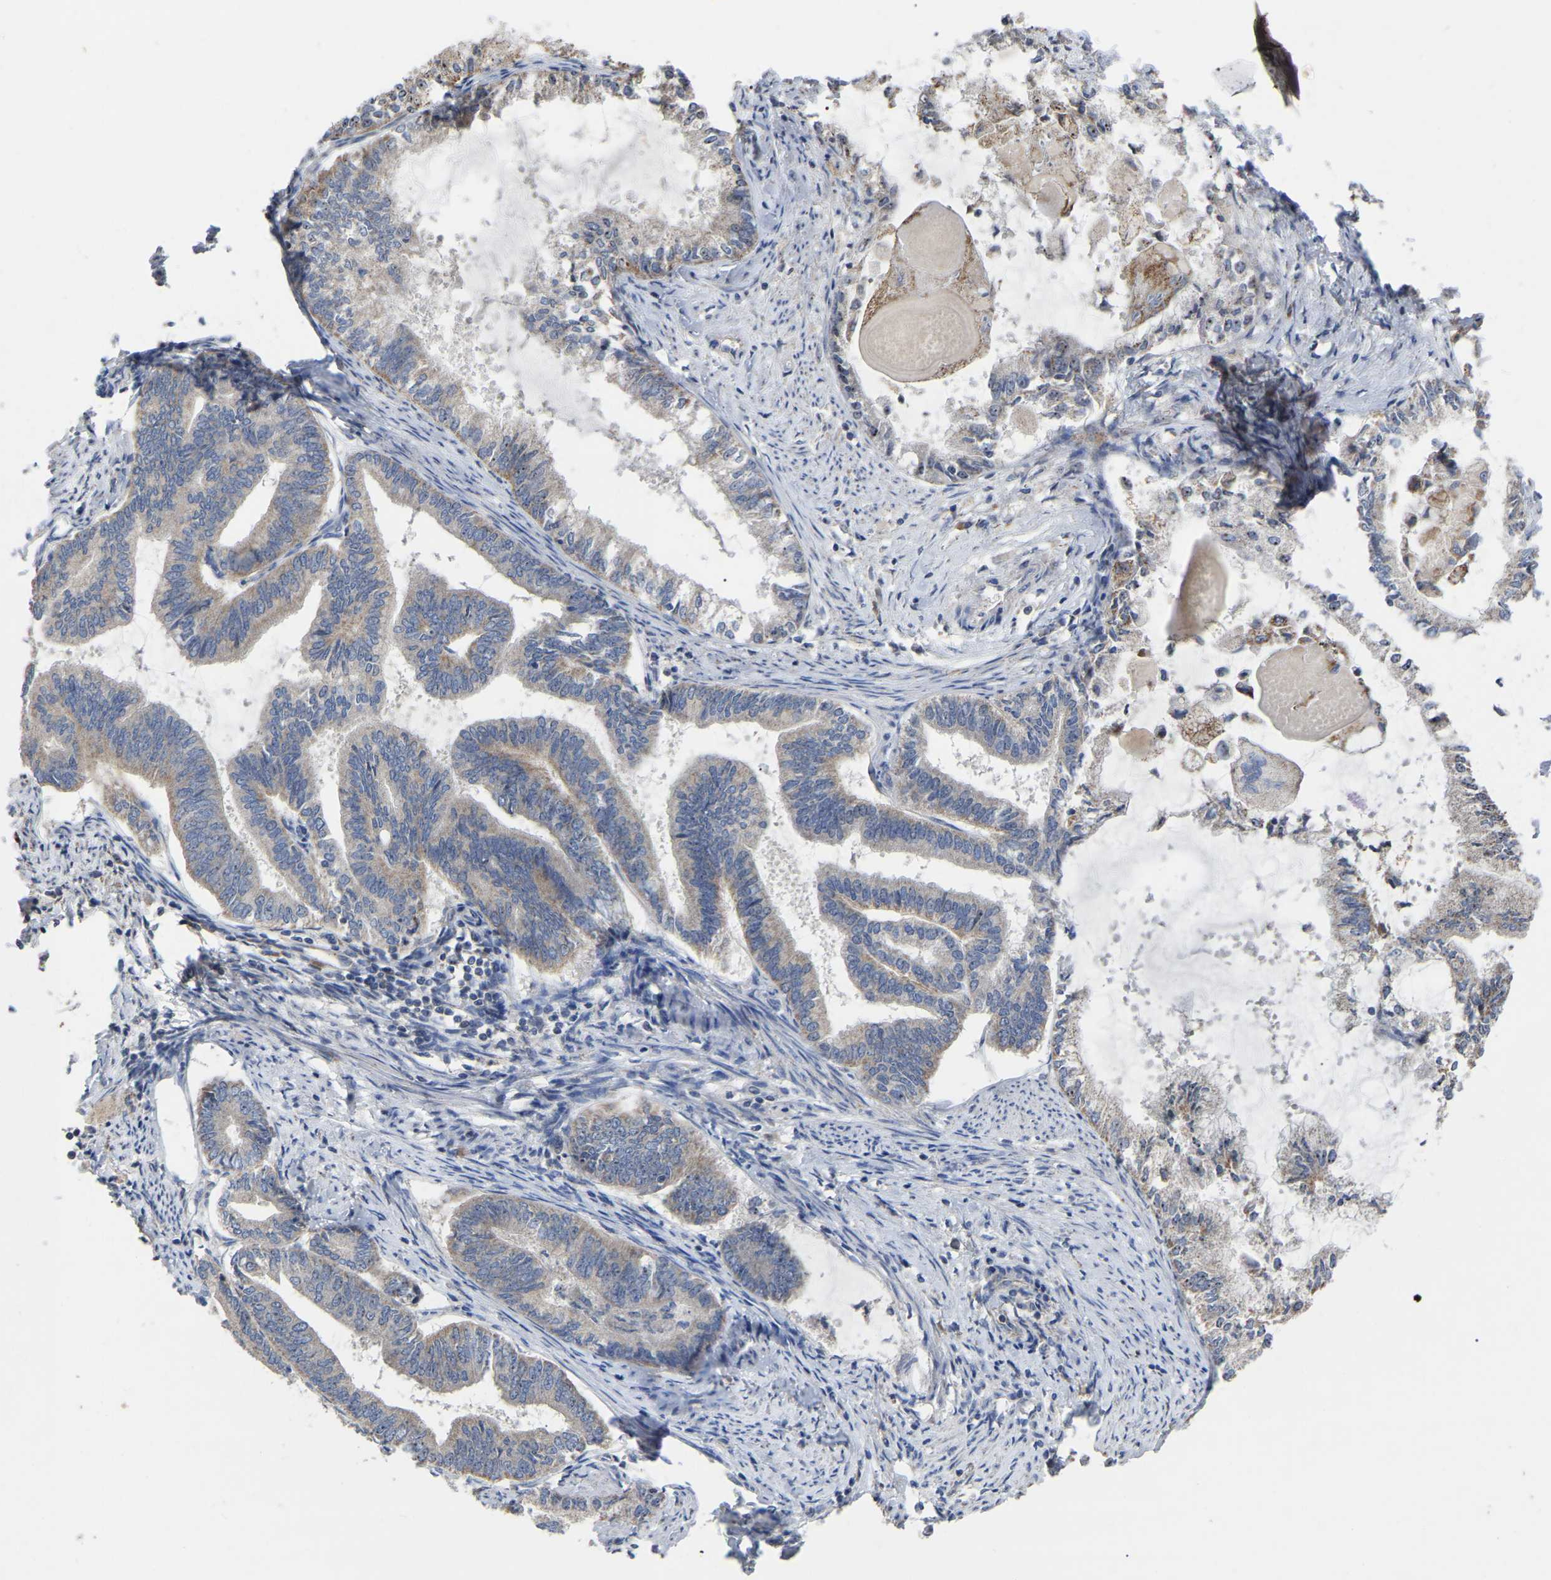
{"staining": {"intensity": "weak", "quantity": ">75%", "location": "cytoplasmic/membranous"}, "tissue": "endometrial cancer", "cell_type": "Tumor cells", "image_type": "cancer", "snomed": [{"axis": "morphology", "description": "Adenocarcinoma, NOS"}, {"axis": "topography", "description": "Endometrium"}], "caption": "High-power microscopy captured an immunohistochemistry (IHC) histopathology image of endometrial cancer (adenocarcinoma), revealing weak cytoplasmic/membranous staining in about >75% of tumor cells.", "gene": "NOP53", "patient": {"sex": "female", "age": 86}}